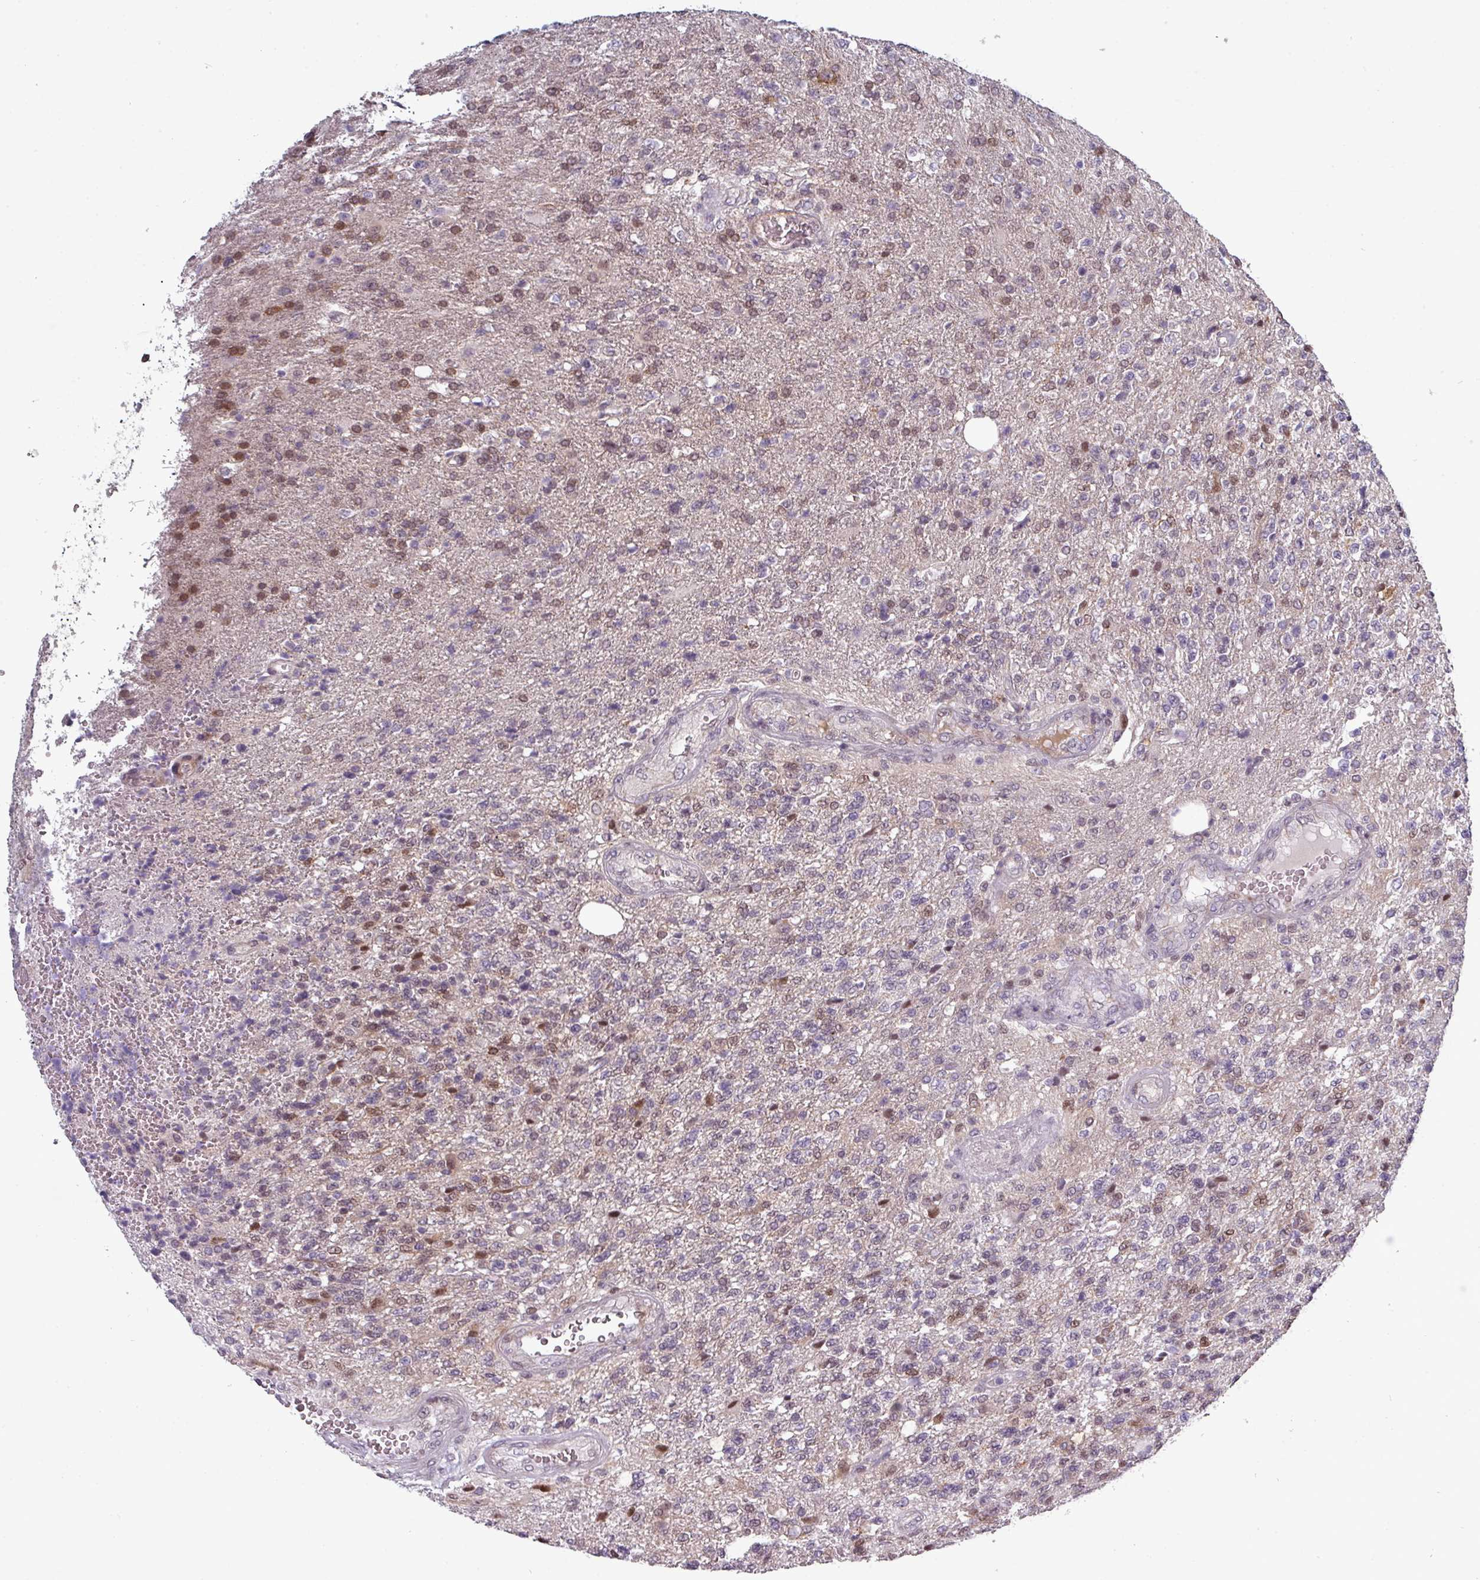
{"staining": {"intensity": "moderate", "quantity": "<25%", "location": "nuclear"}, "tissue": "glioma", "cell_type": "Tumor cells", "image_type": "cancer", "snomed": [{"axis": "morphology", "description": "Glioma, malignant, High grade"}, {"axis": "topography", "description": "Brain"}], "caption": "Human glioma stained with a brown dye shows moderate nuclear positive positivity in approximately <25% of tumor cells.", "gene": "PRAMEF12", "patient": {"sex": "male", "age": 56}}